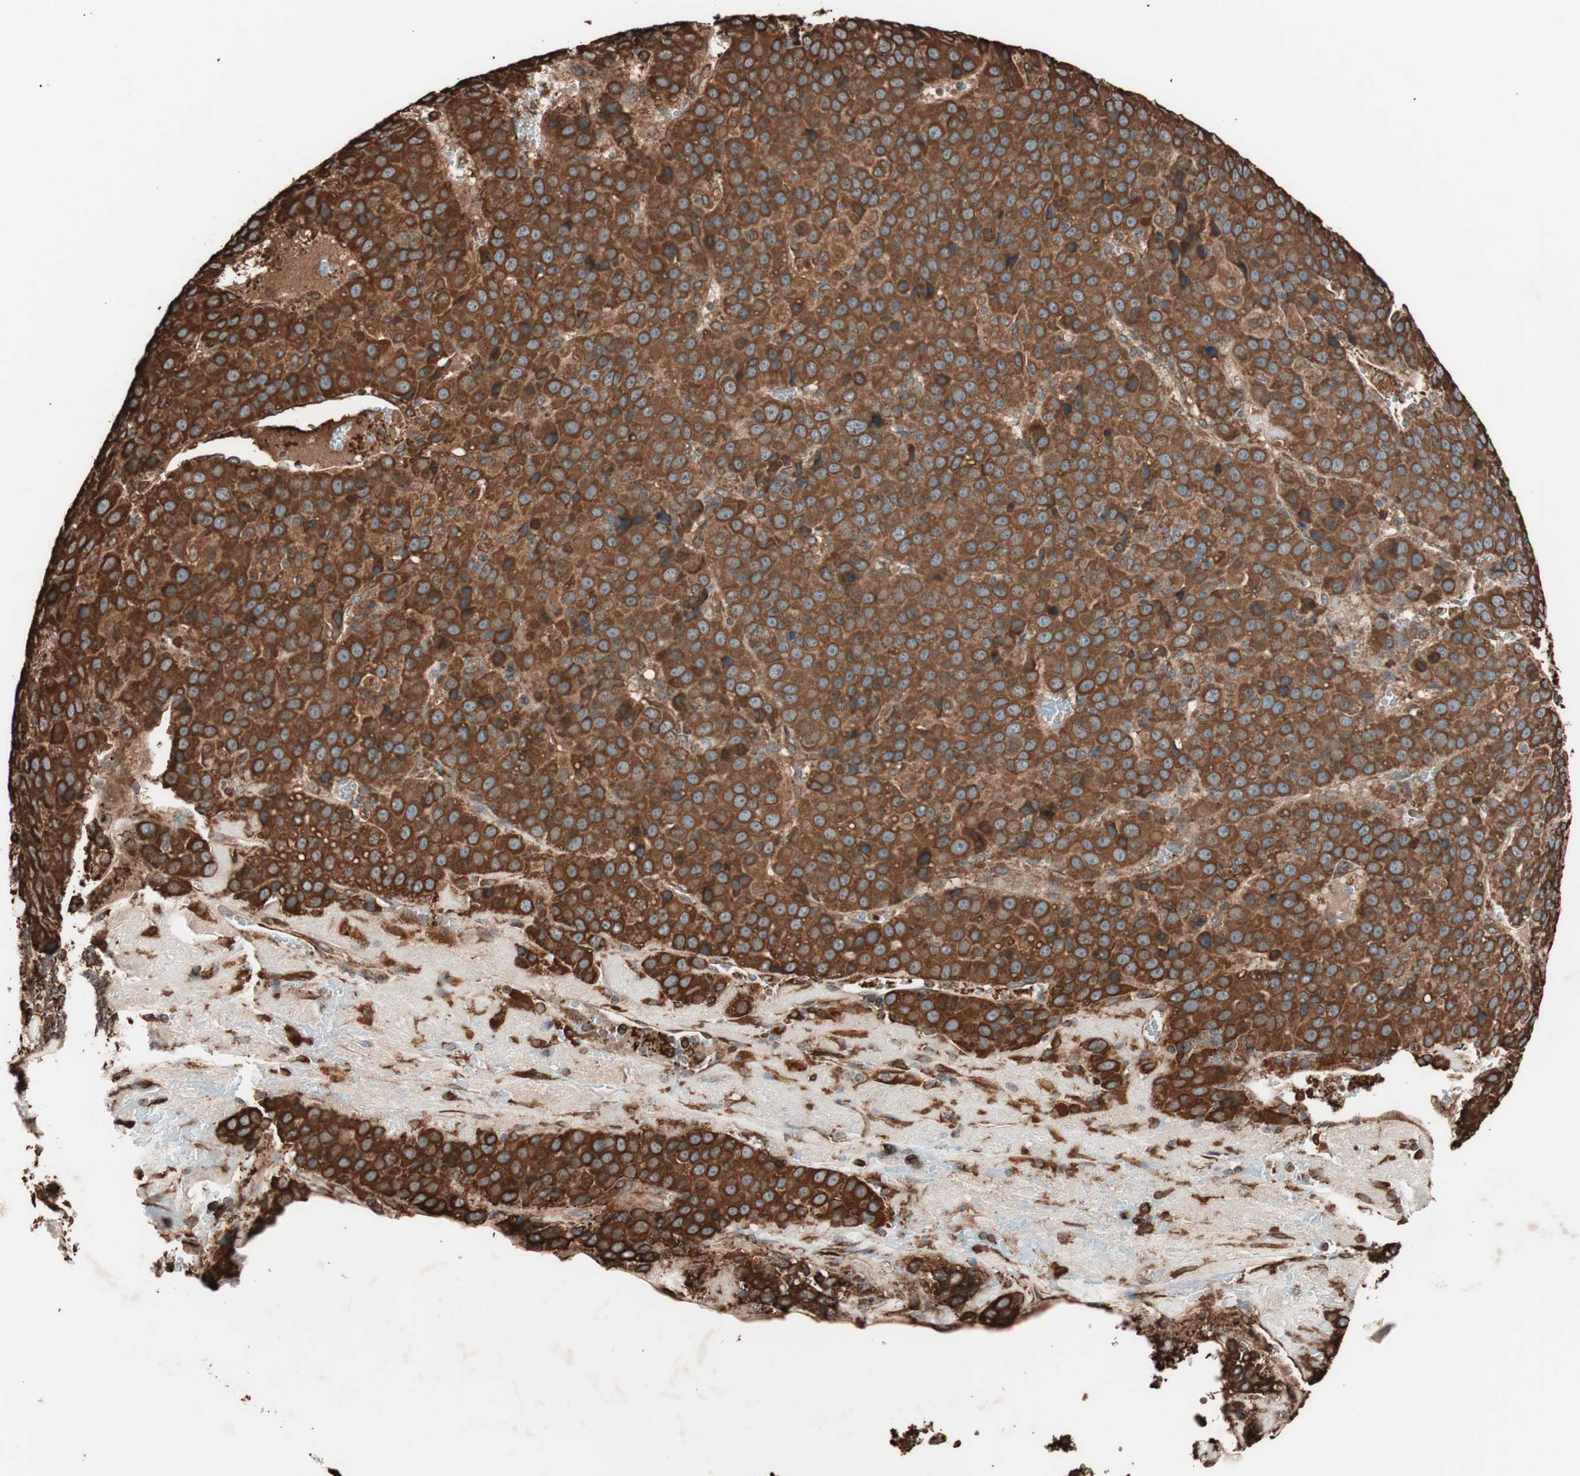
{"staining": {"intensity": "strong", "quantity": ">75%", "location": "cytoplasmic/membranous"}, "tissue": "liver cancer", "cell_type": "Tumor cells", "image_type": "cancer", "snomed": [{"axis": "morphology", "description": "Carcinoma, Hepatocellular, NOS"}, {"axis": "topography", "description": "Liver"}], "caption": "Immunohistochemical staining of human liver hepatocellular carcinoma exhibits high levels of strong cytoplasmic/membranous protein expression in approximately >75% of tumor cells.", "gene": "VEGFA", "patient": {"sex": "female", "age": 53}}